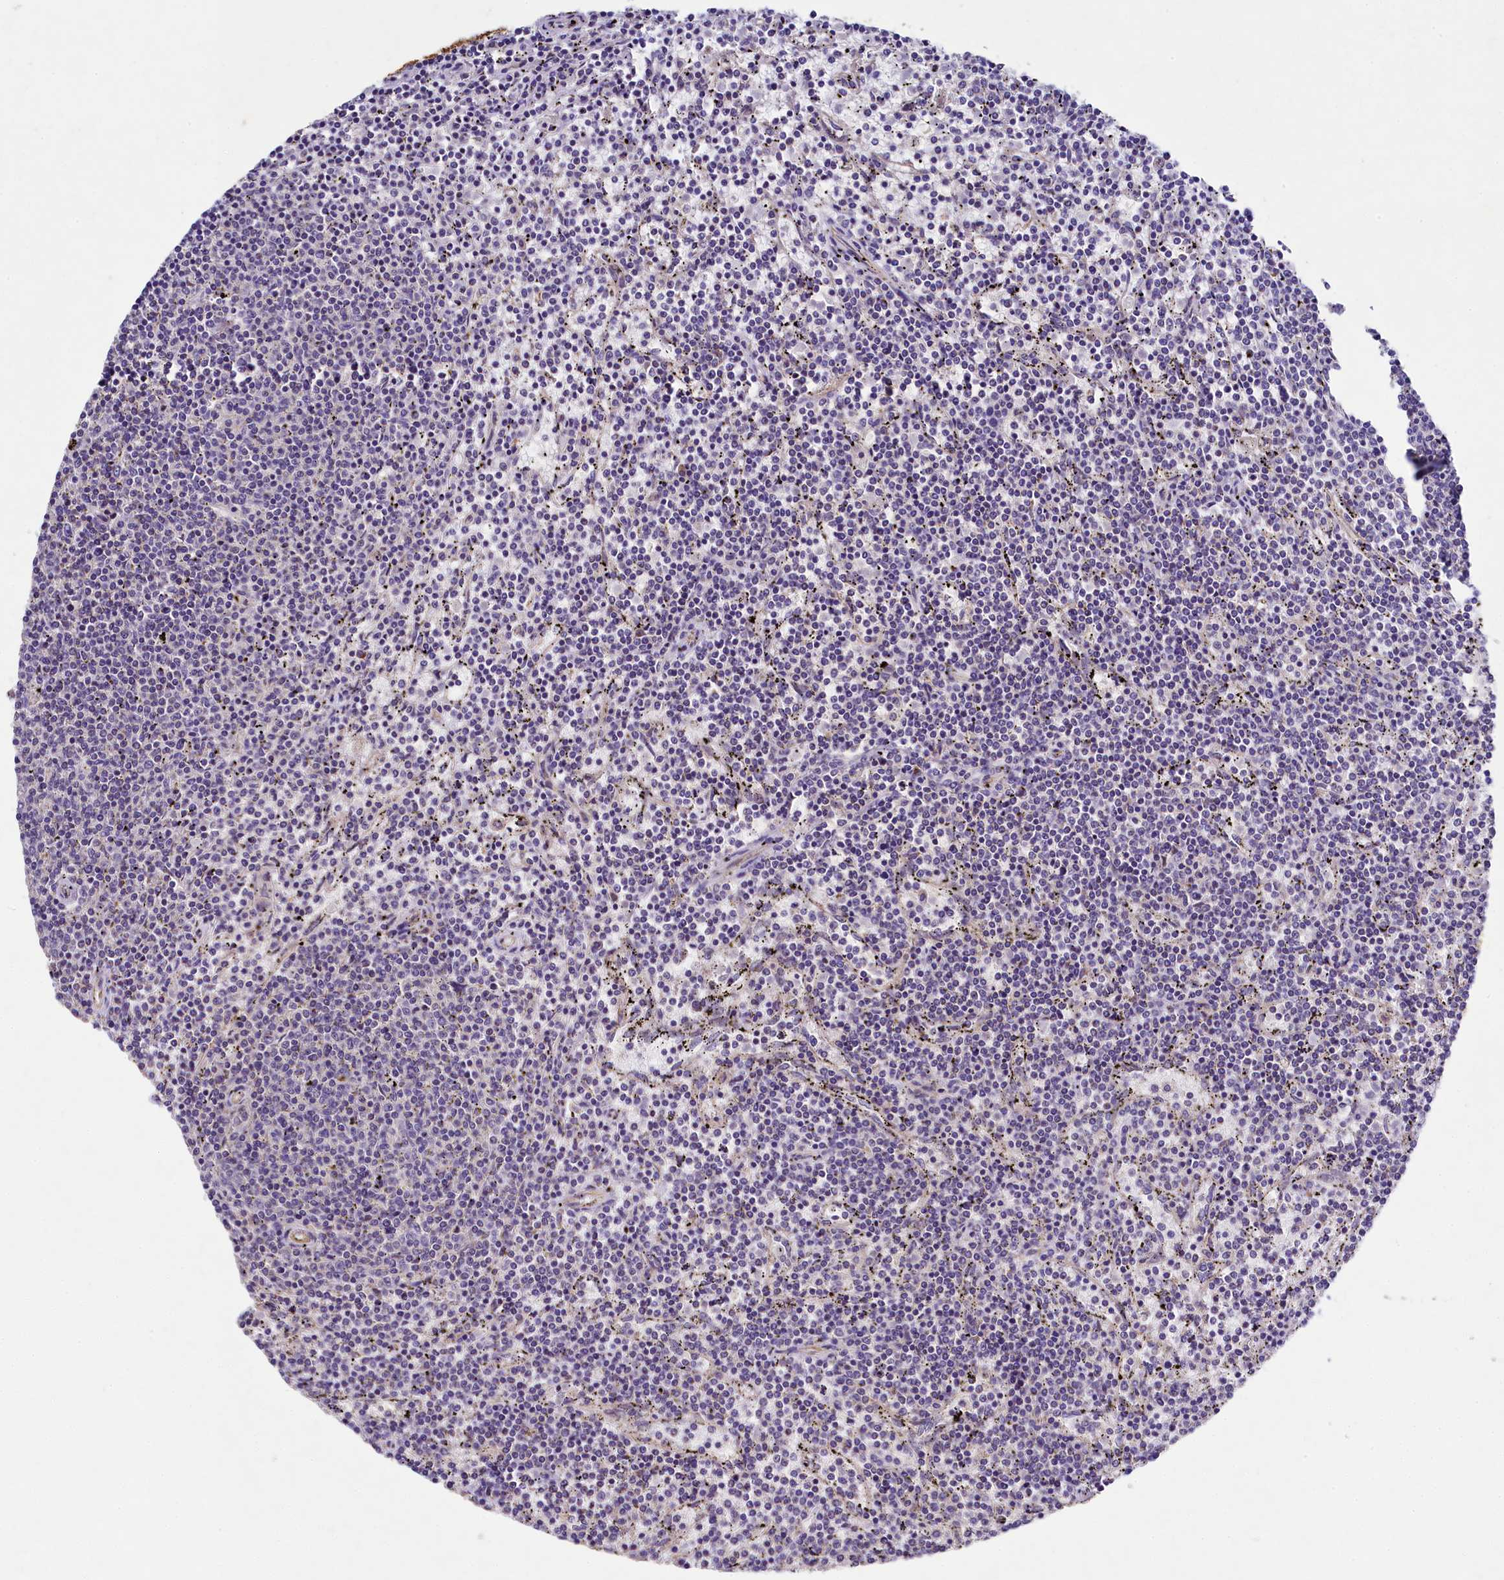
{"staining": {"intensity": "negative", "quantity": "none", "location": "none"}, "tissue": "lymphoma", "cell_type": "Tumor cells", "image_type": "cancer", "snomed": [{"axis": "morphology", "description": "Malignant lymphoma, non-Hodgkin's type, Low grade"}, {"axis": "topography", "description": "Spleen"}], "caption": "There is no significant expression in tumor cells of lymphoma.", "gene": "FXYD6", "patient": {"sex": "female", "age": 50}}